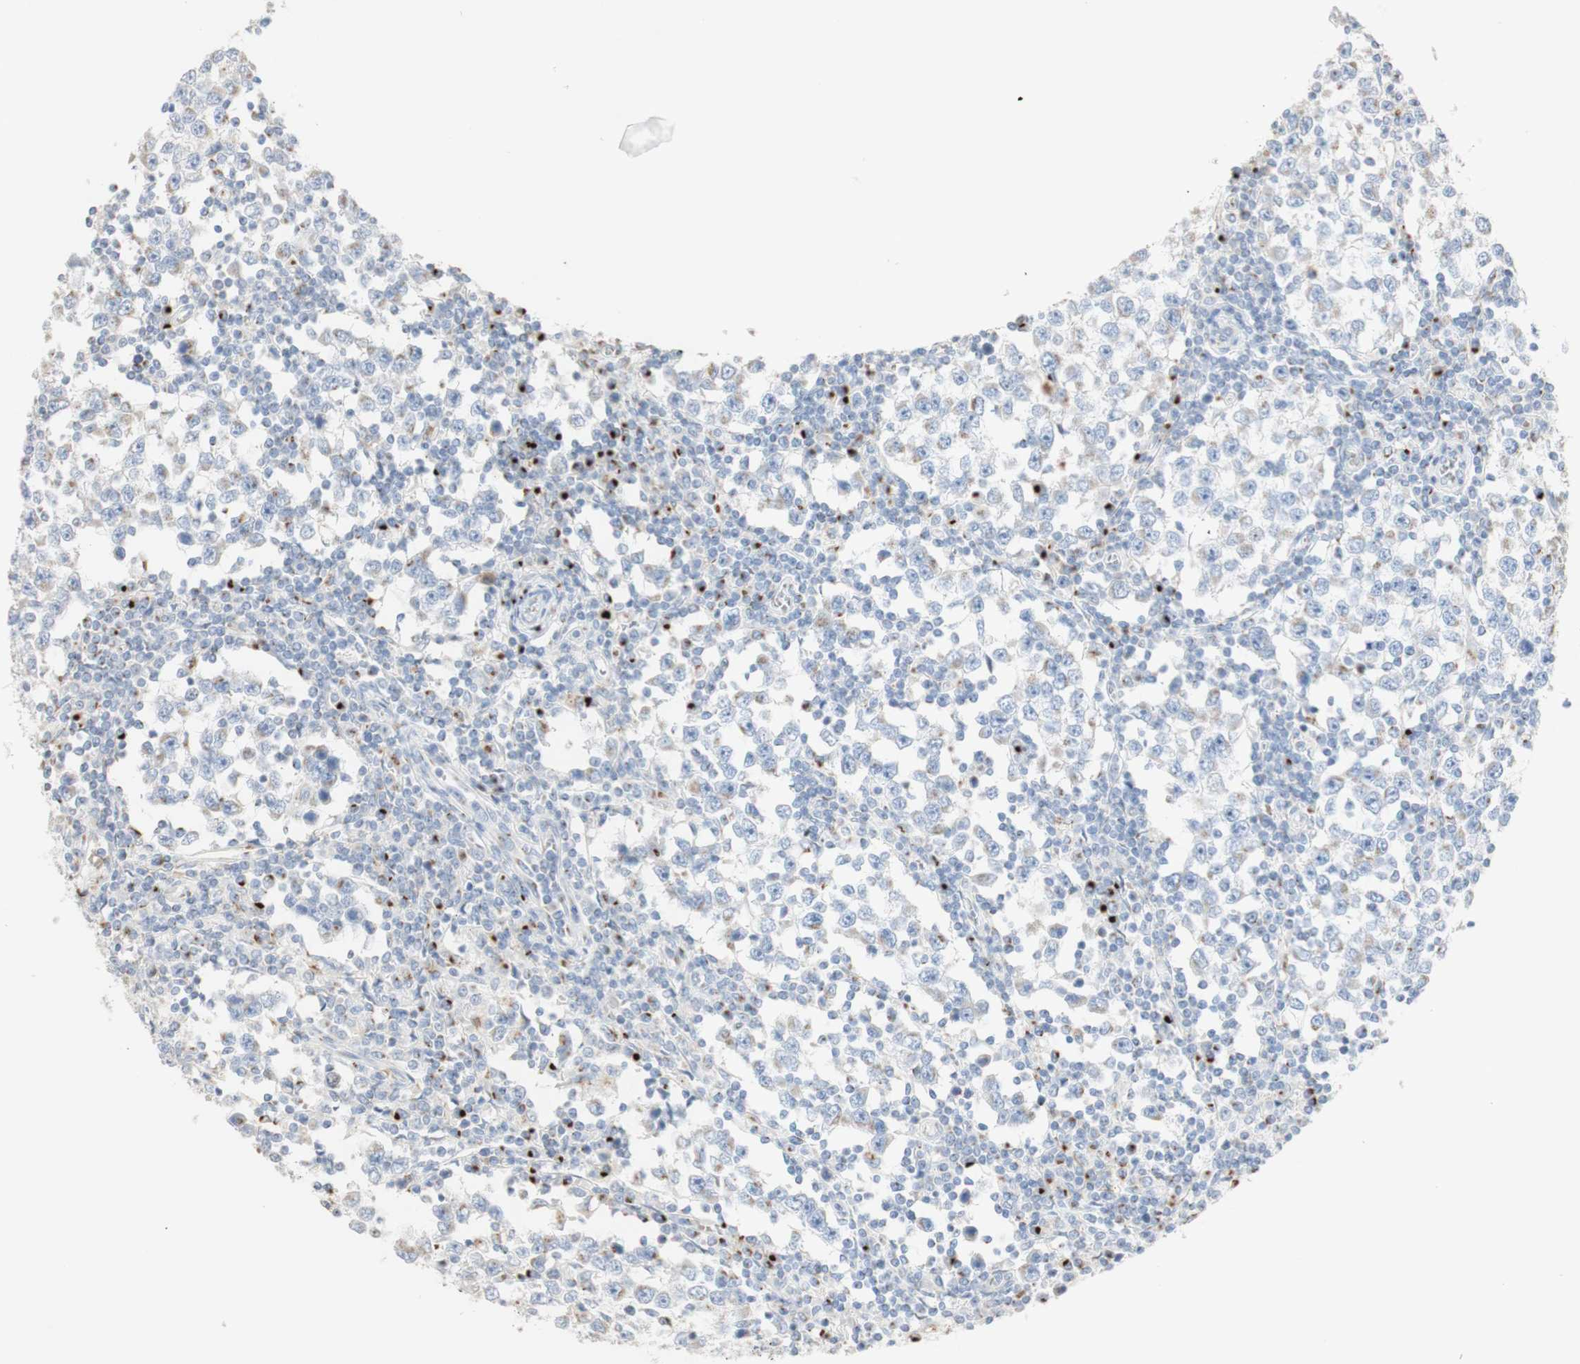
{"staining": {"intensity": "weak", "quantity": "25%-75%", "location": "cytoplasmic/membranous"}, "tissue": "testis cancer", "cell_type": "Tumor cells", "image_type": "cancer", "snomed": [{"axis": "morphology", "description": "Seminoma, NOS"}, {"axis": "topography", "description": "Testis"}], "caption": "An image showing weak cytoplasmic/membranous expression in approximately 25%-75% of tumor cells in testis cancer, as visualized by brown immunohistochemical staining.", "gene": "MANEA", "patient": {"sex": "male", "age": 65}}